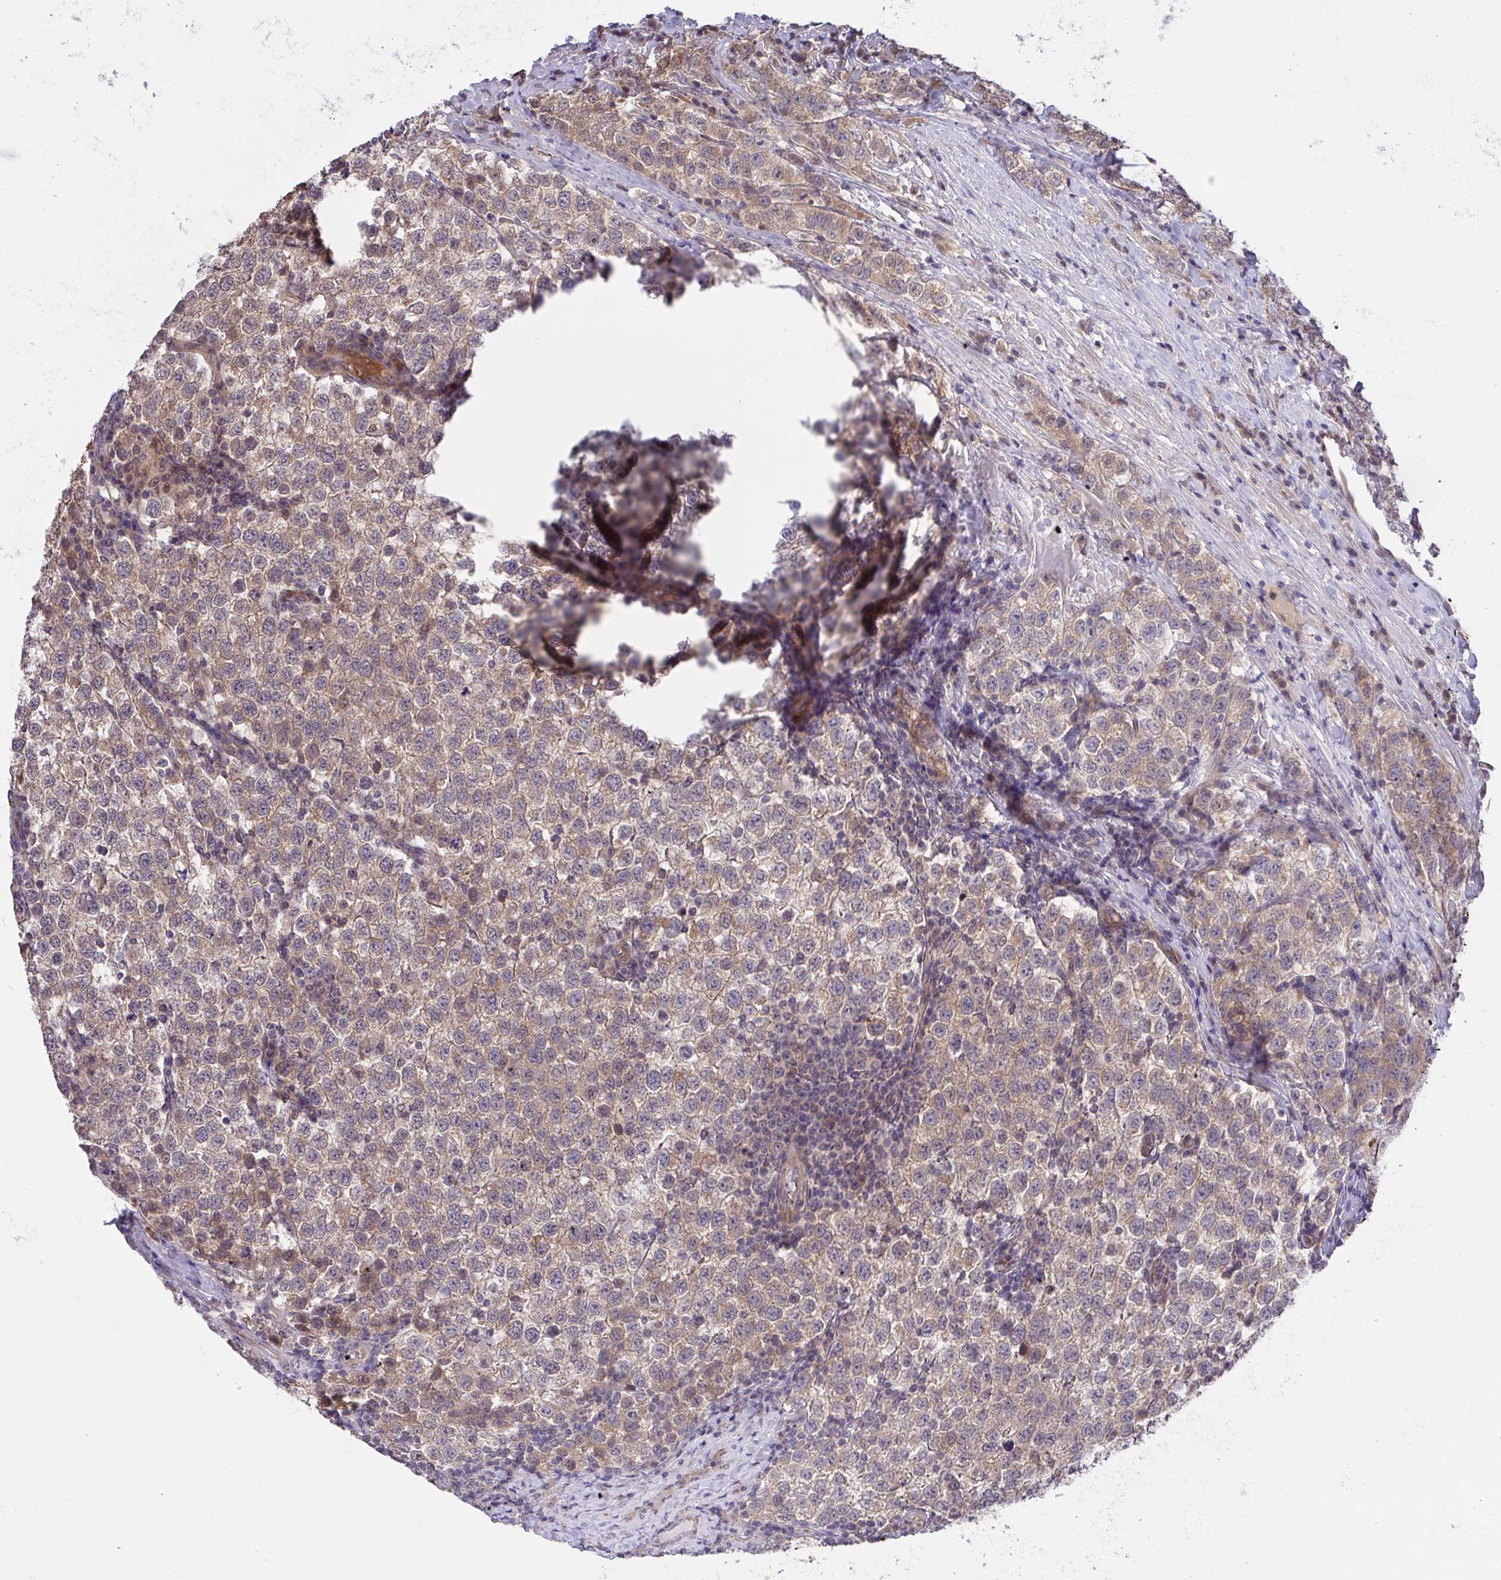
{"staining": {"intensity": "moderate", "quantity": ">75%", "location": "cytoplasmic/membranous"}, "tissue": "testis cancer", "cell_type": "Tumor cells", "image_type": "cancer", "snomed": [{"axis": "morphology", "description": "Seminoma, NOS"}, {"axis": "topography", "description": "Testis"}], "caption": "Immunohistochemistry (DAB (3,3'-diaminobenzidine)) staining of seminoma (testis) displays moderate cytoplasmic/membranous protein expression in about >75% of tumor cells. The staining is performed using DAB brown chromogen to label protein expression. The nuclei are counter-stained blue using hematoxylin.", "gene": "C9orf64", "patient": {"sex": "male", "age": 34}}